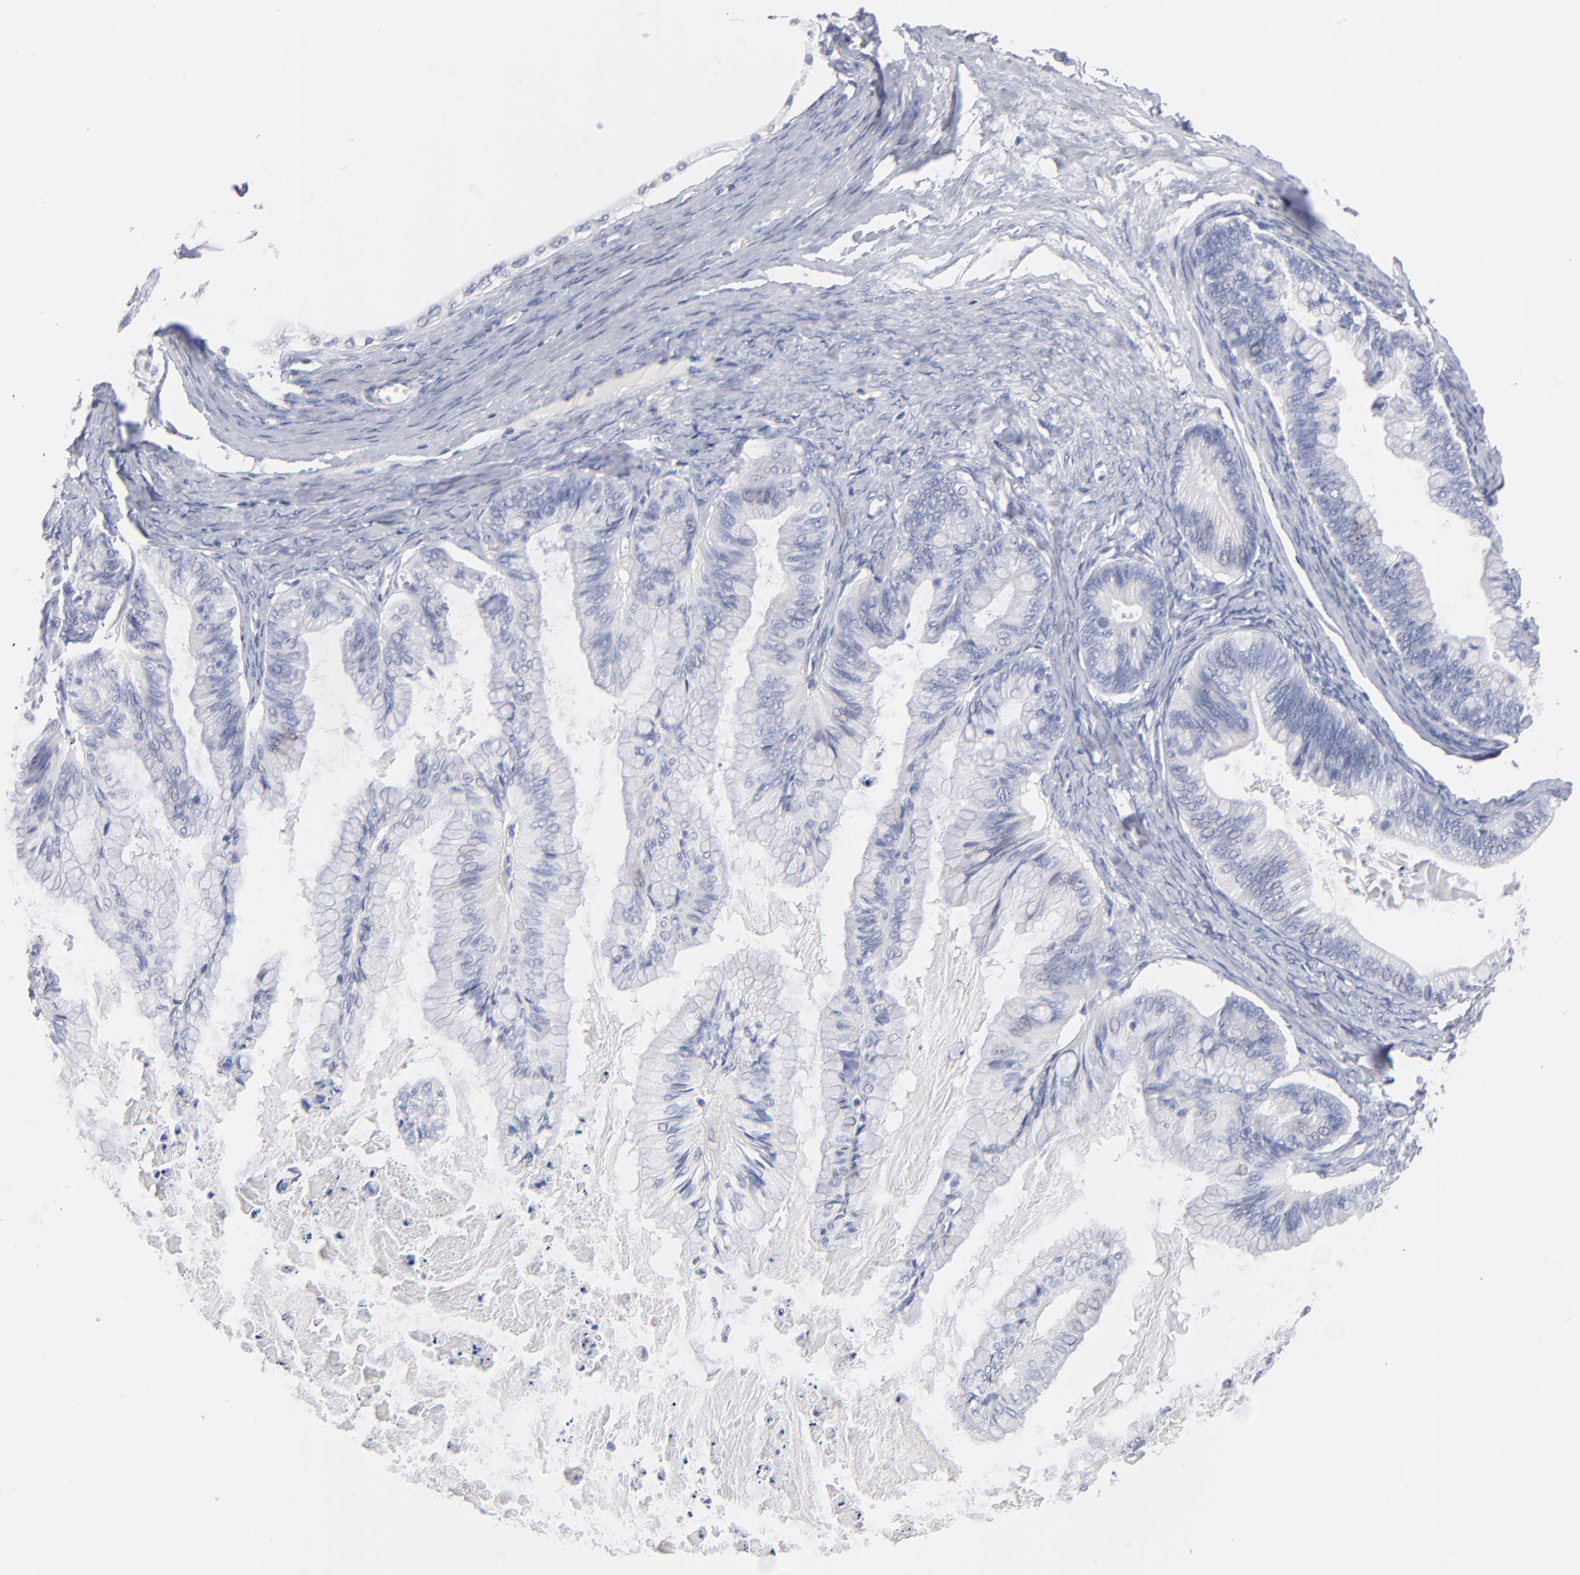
{"staining": {"intensity": "negative", "quantity": "none", "location": "none"}, "tissue": "ovarian cancer", "cell_type": "Tumor cells", "image_type": "cancer", "snomed": [{"axis": "morphology", "description": "Cystadenocarcinoma, mucinous, NOS"}, {"axis": "topography", "description": "Ovary"}], "caption": "IHC of human ovarian cancer shows no positivity in tumor cells.", "gene": "ITGA8", "patient": {"sex": "female", "age": 57}}